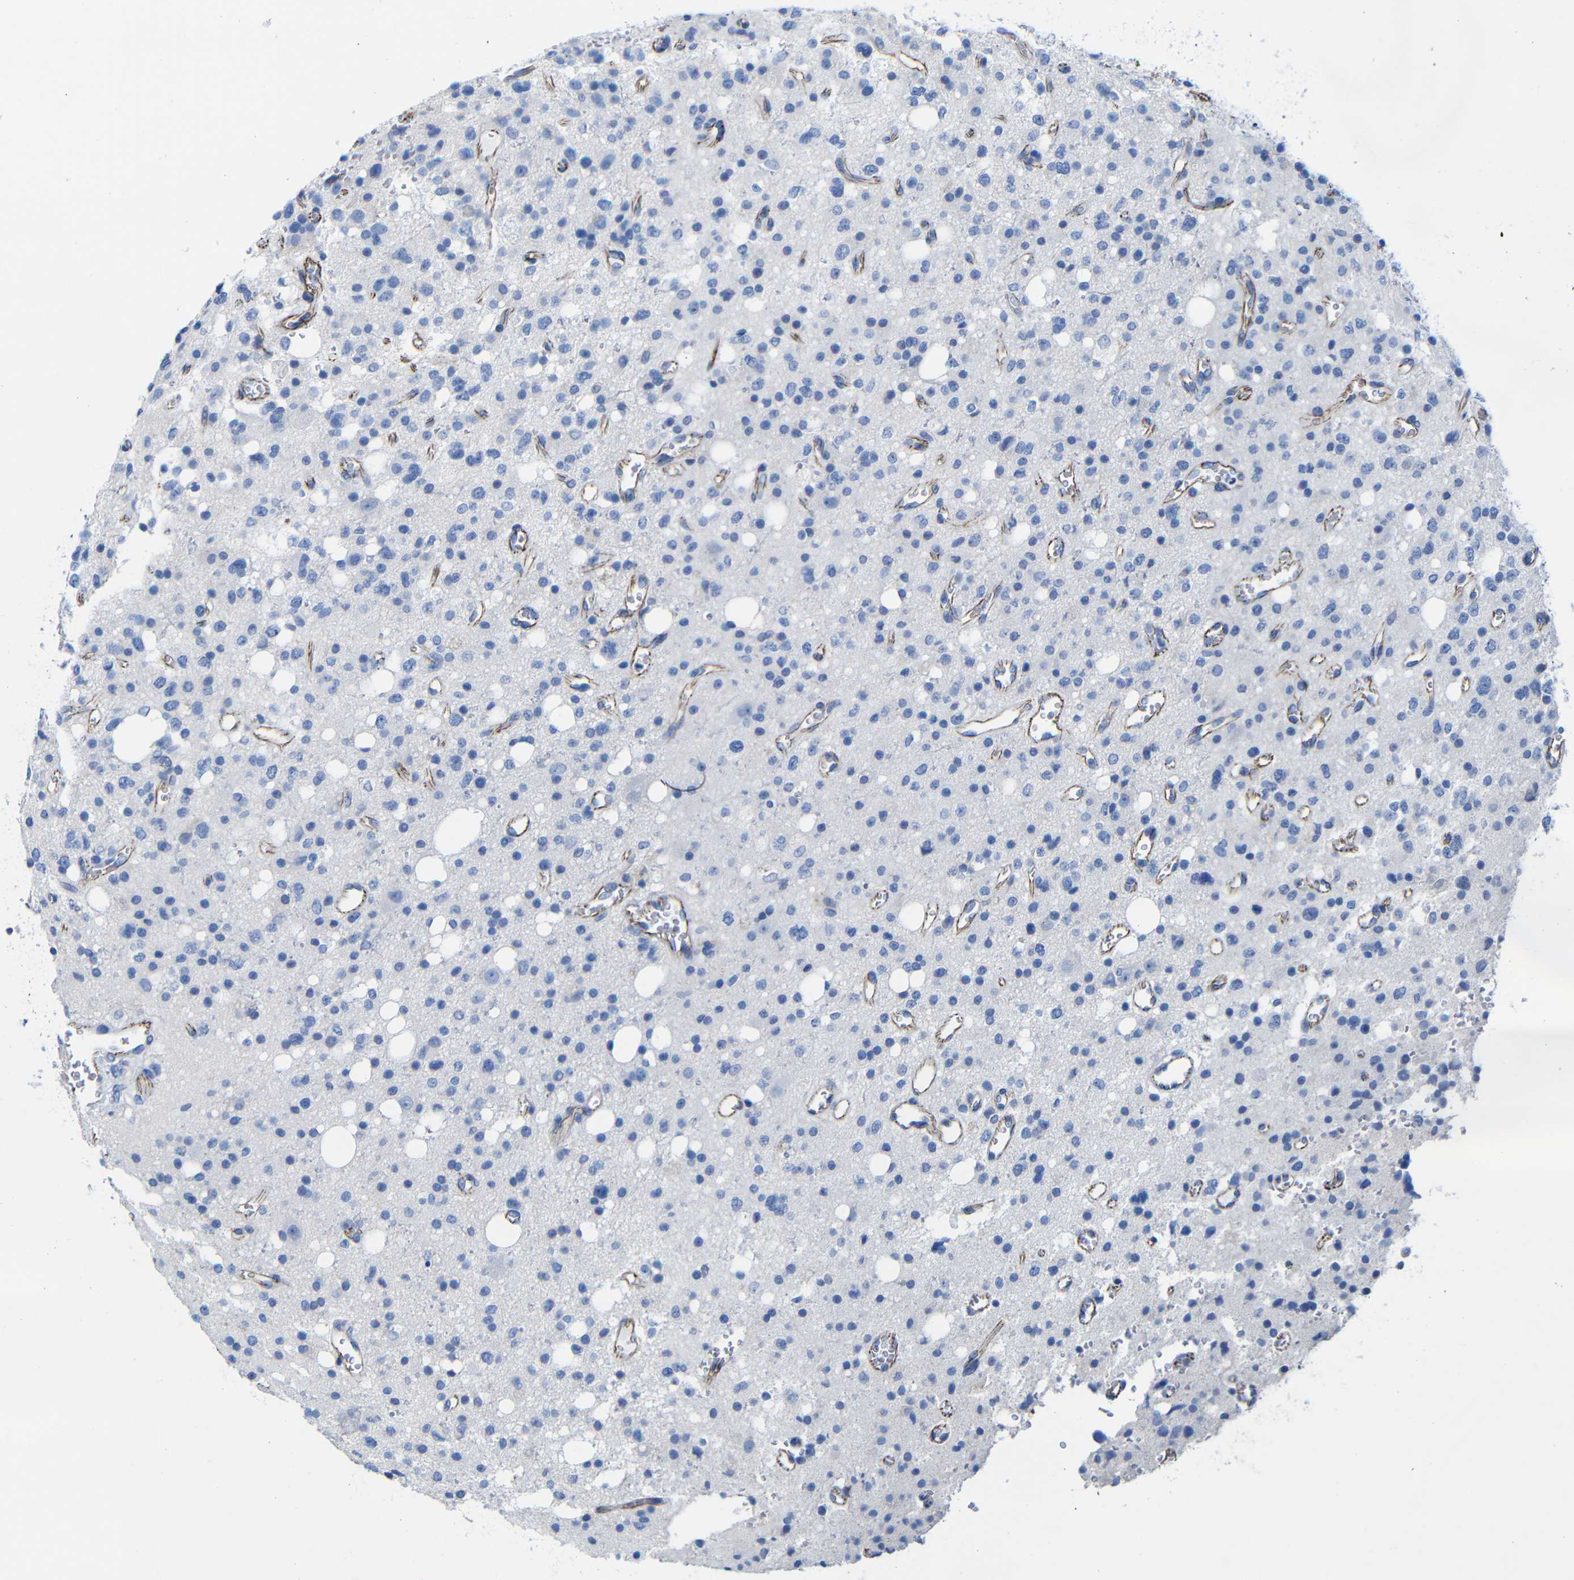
{"staining": {"intensity": "negative", "quantity": "none", "location": "none"}, "tissue": "glioma", "cell_type": "Tumor cells", "image_type": "cancer", "snomed": [{"axis": "morphology", "description": "Glioma, malignant, High grade"}, {"axis": "topography", "description": "Brain"}], "caption": "Tumor cells show no significant protein expression in malignant glioma (high-grade).", "gene": "CGNL1", "patient": {"sex": "male", "age": 47}}